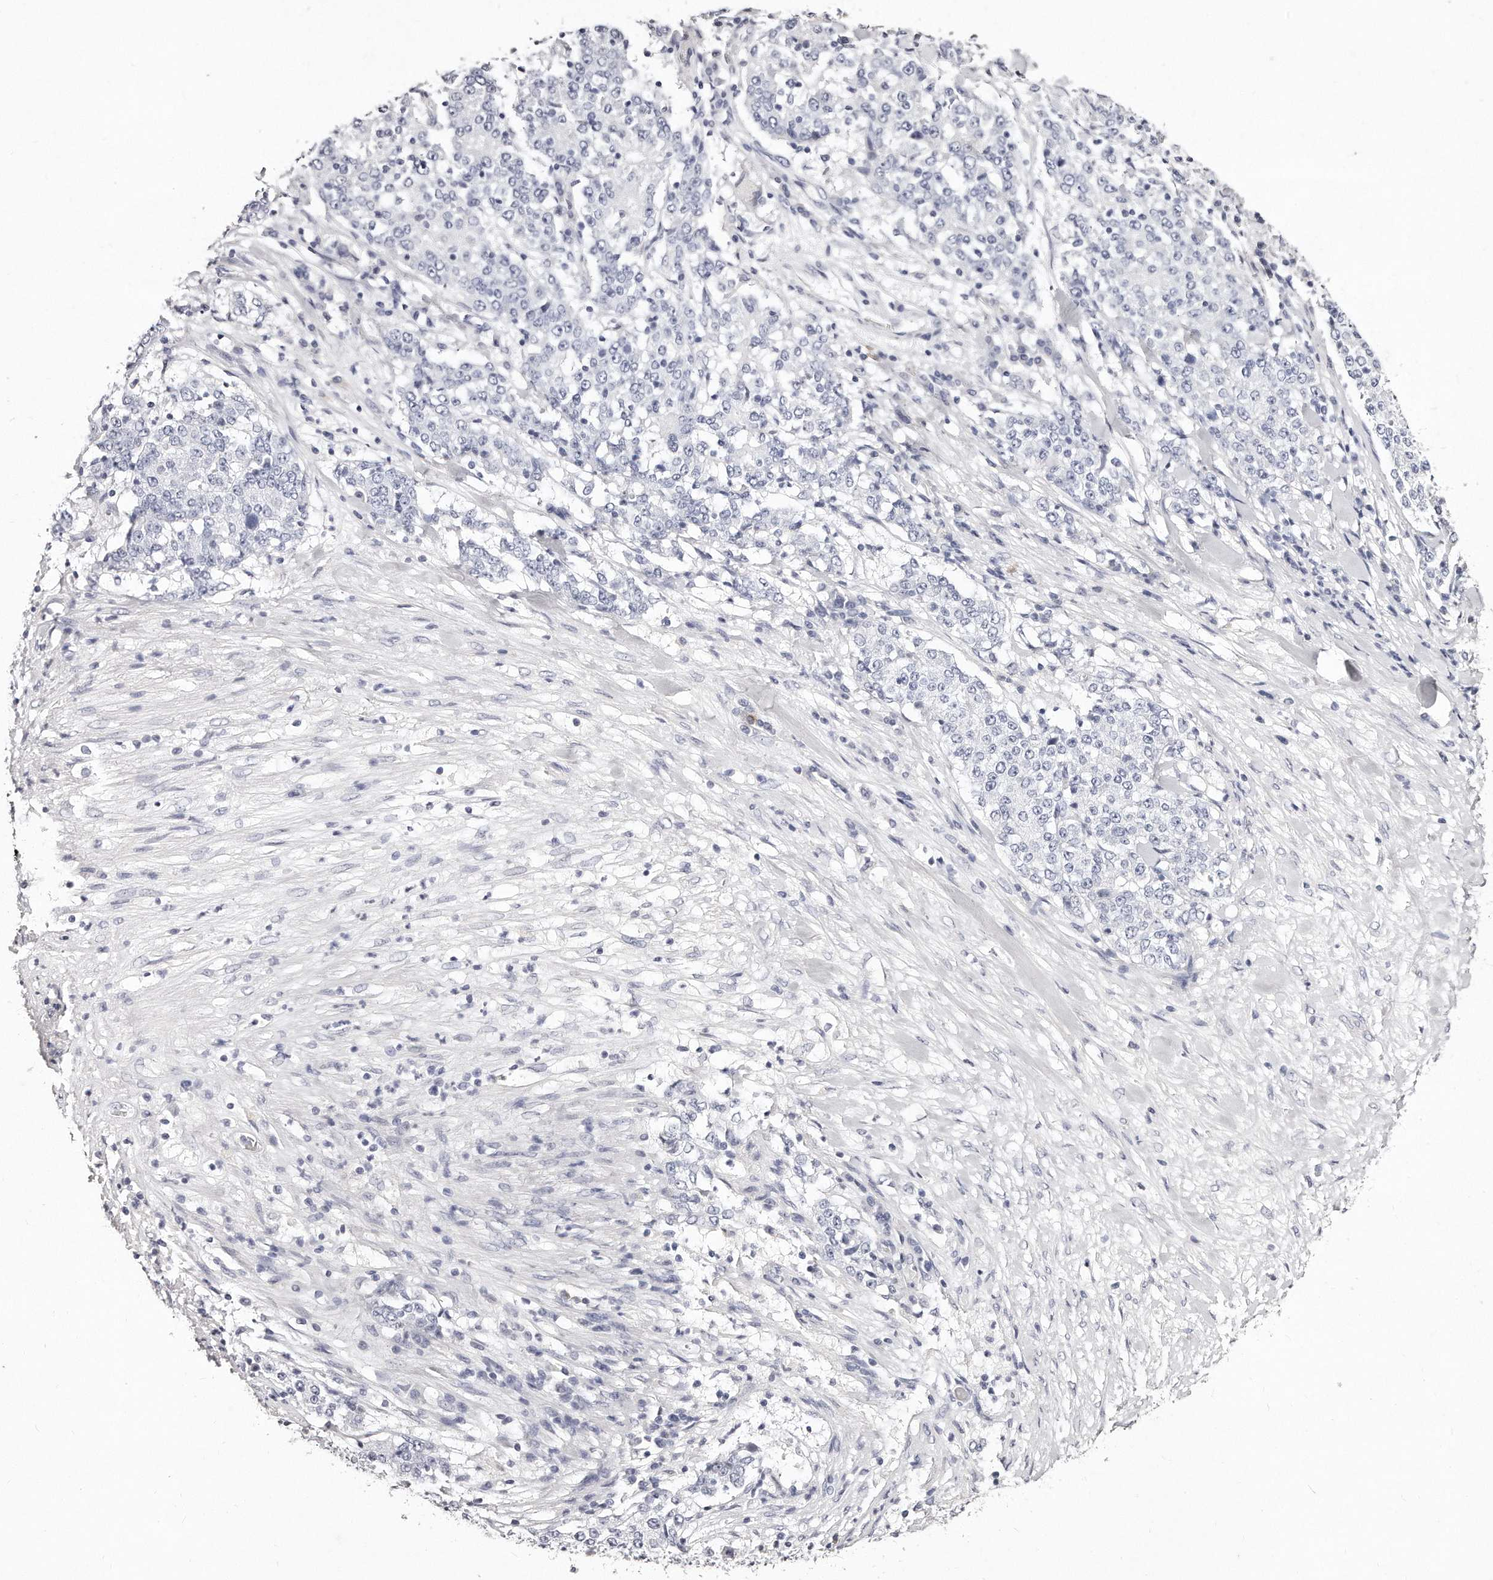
{"staining": {"intensity": "negative", "quantity": "none", "location": "none"}, "tissue": "stomach cancer", "cell_type": "Tumor cells", "image_type": "cancer", "snomed": [{"axis": "morphology", "description": "Adenocarcinoma, NOS"}, {"axis": "topography", "description": "Stomach"}], "caption": "High magnification brightfield microscopy of stomach adenocarcinoma stained with DAB (brown) and counterstained with hematoxylin (blue): tumor cells show no significant expression.", "gene": "GDA", "patient": {"sex": "male", "age": 59}}